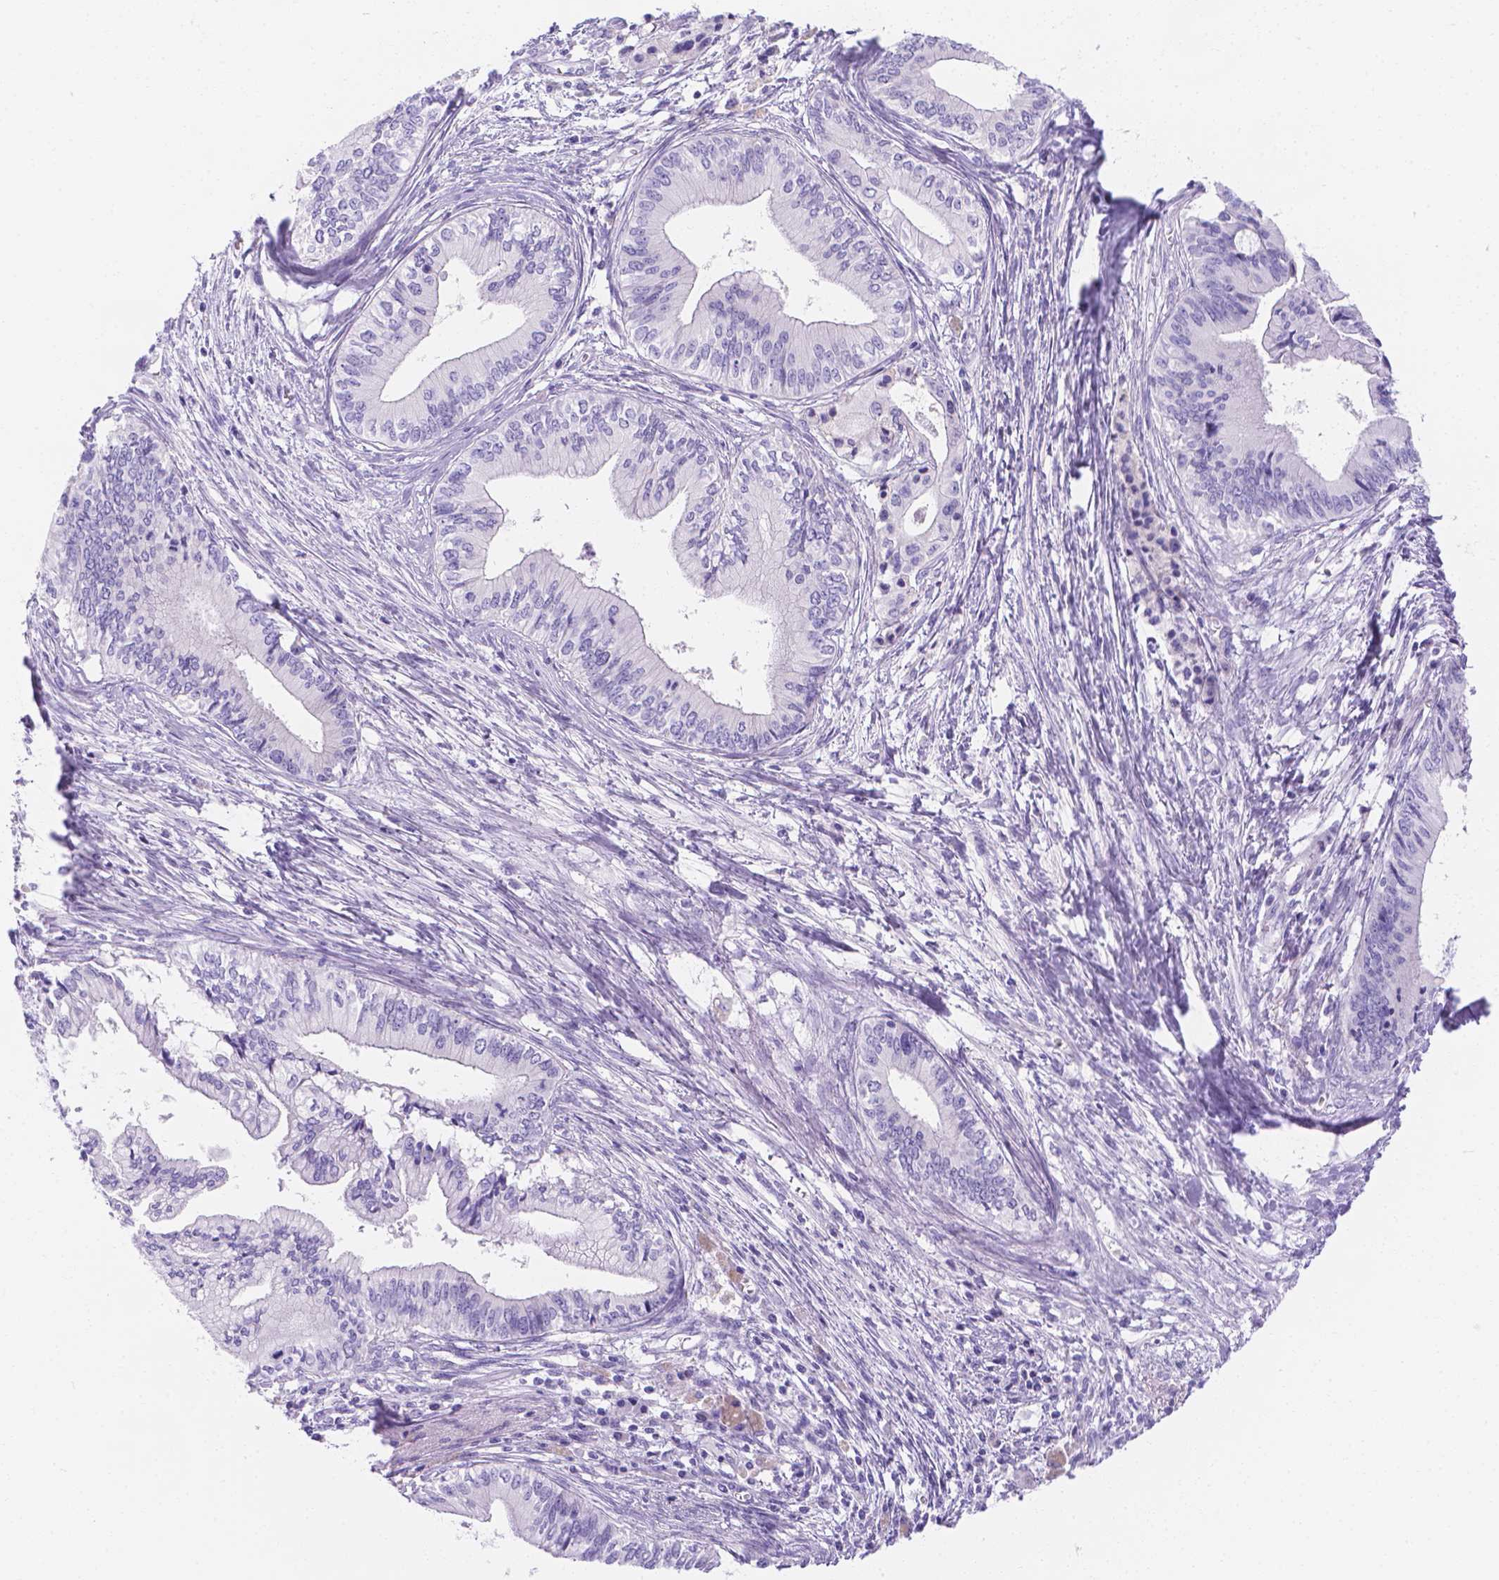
{"staining": {"intensity": "negative", "quantity": "none", "location": "none"}, "tissue": "pancreatic cancer", "cell_type": "Tumor cells", "image_type": "cancer", "snomed": [{"axis": "morphology", "description": "Adenocarcinoma, NOS"}, {"axis": "topography", "description": "Pancreas"}], "caption": "Tumor cells show no significant expression in pancreatic cancer (adenocarcinoma).", "gene": "MLN", "patient": {"sex": "female", "age": 61}}